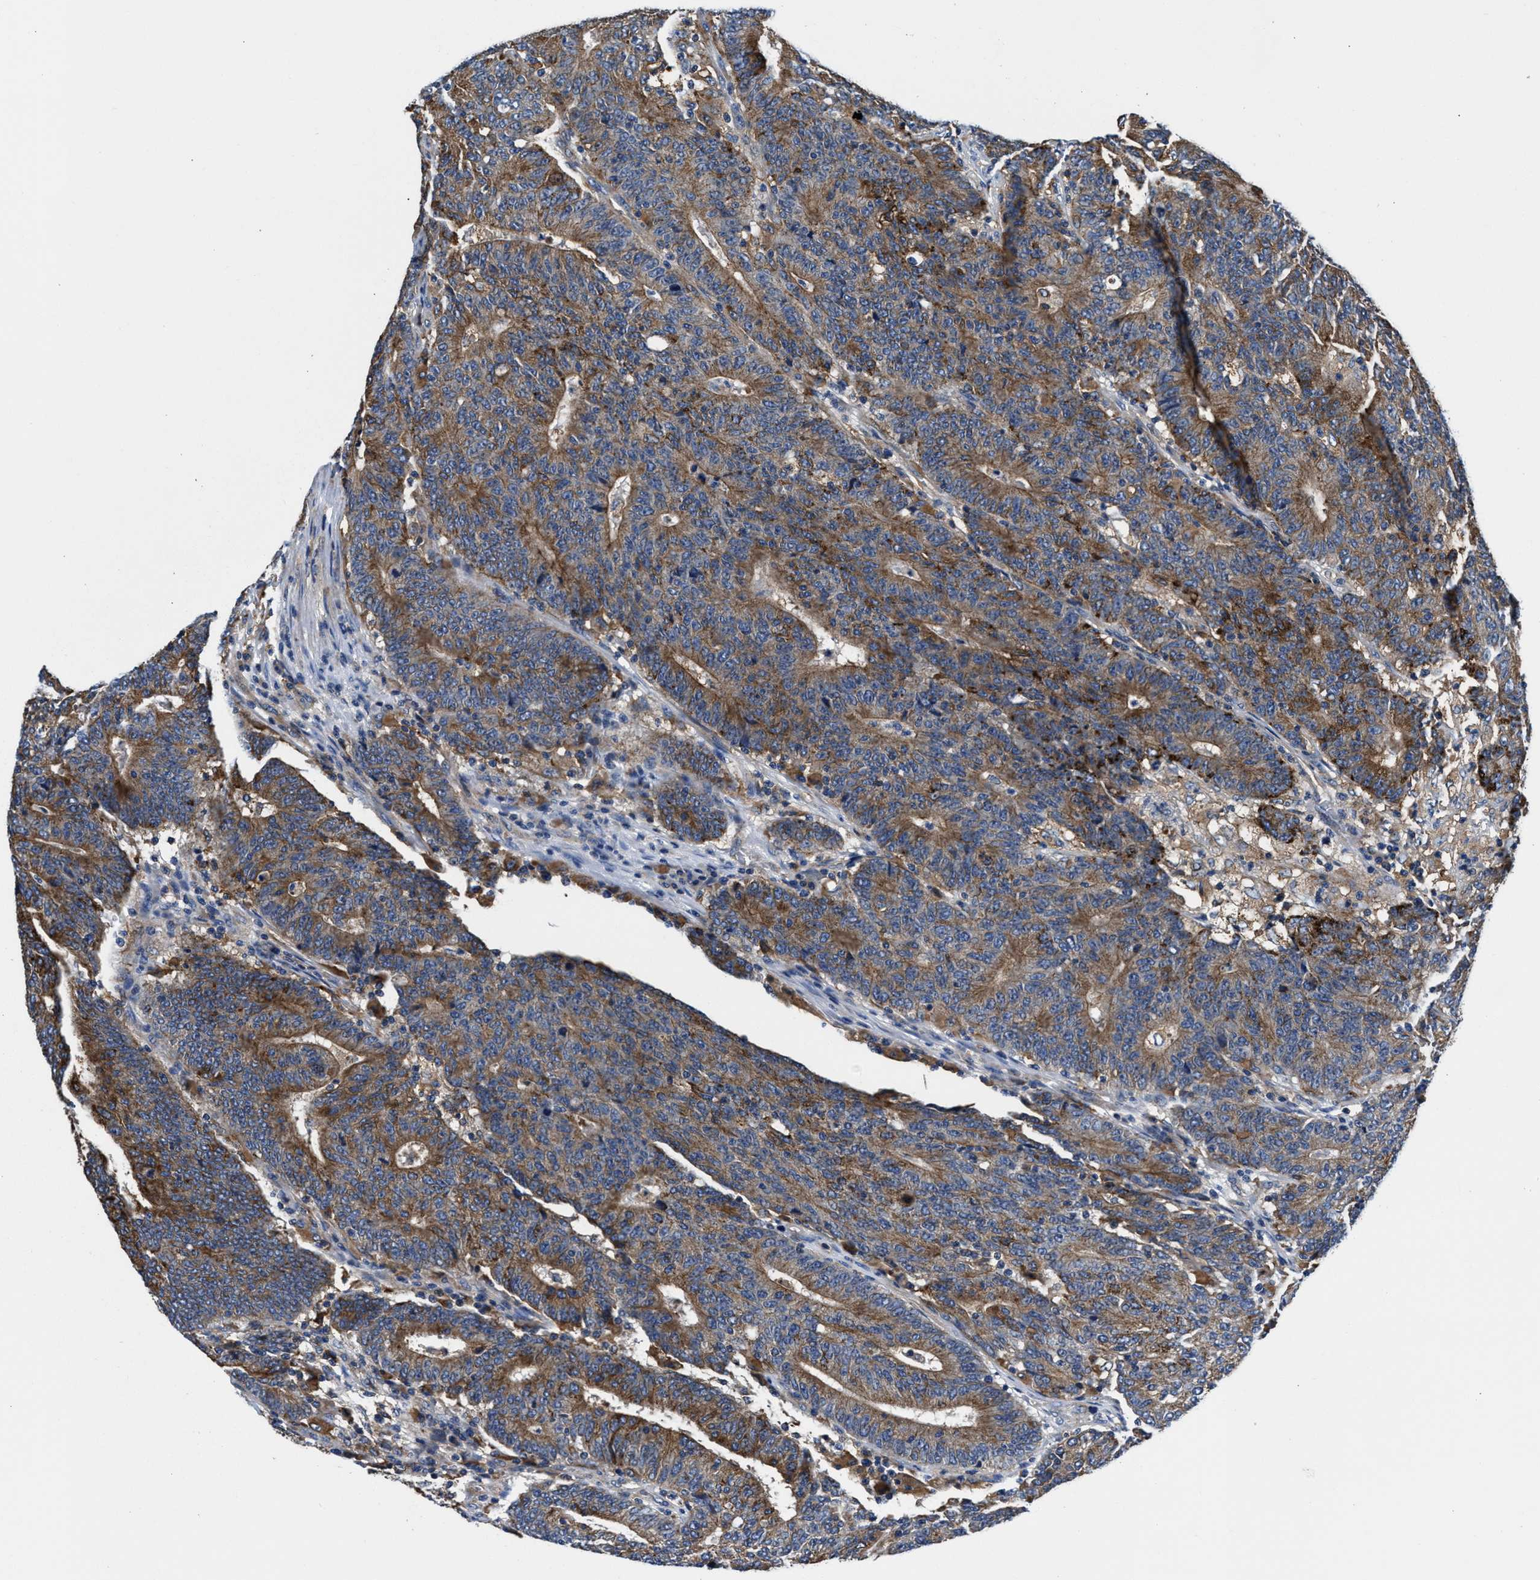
{"staining": {"intensity": "moderate", "quantity": ">75%", "location": "cytoplasmic/membranous"}, "tissue": "colorectal cancer", "cell_type": "Tumor cells", "image_type": "cancer", "snomed": [{"axis": "morphology", "description": "Normal tissue, NOS"}, {"axis": "morphology", "description": "Adenocarcinoma, NOS"}, {"axis": "topography", "description": "Colon"}], "caption": "Protein expression by immunohistochemistry (IHC) reveals moderate cytoplasmic/membranous positivity in approximately >75% of tumor cells in colorectal adenocarcinoma.", "gene": "PPP1R9B", "patient": {"sex": "female", "age": 75}}